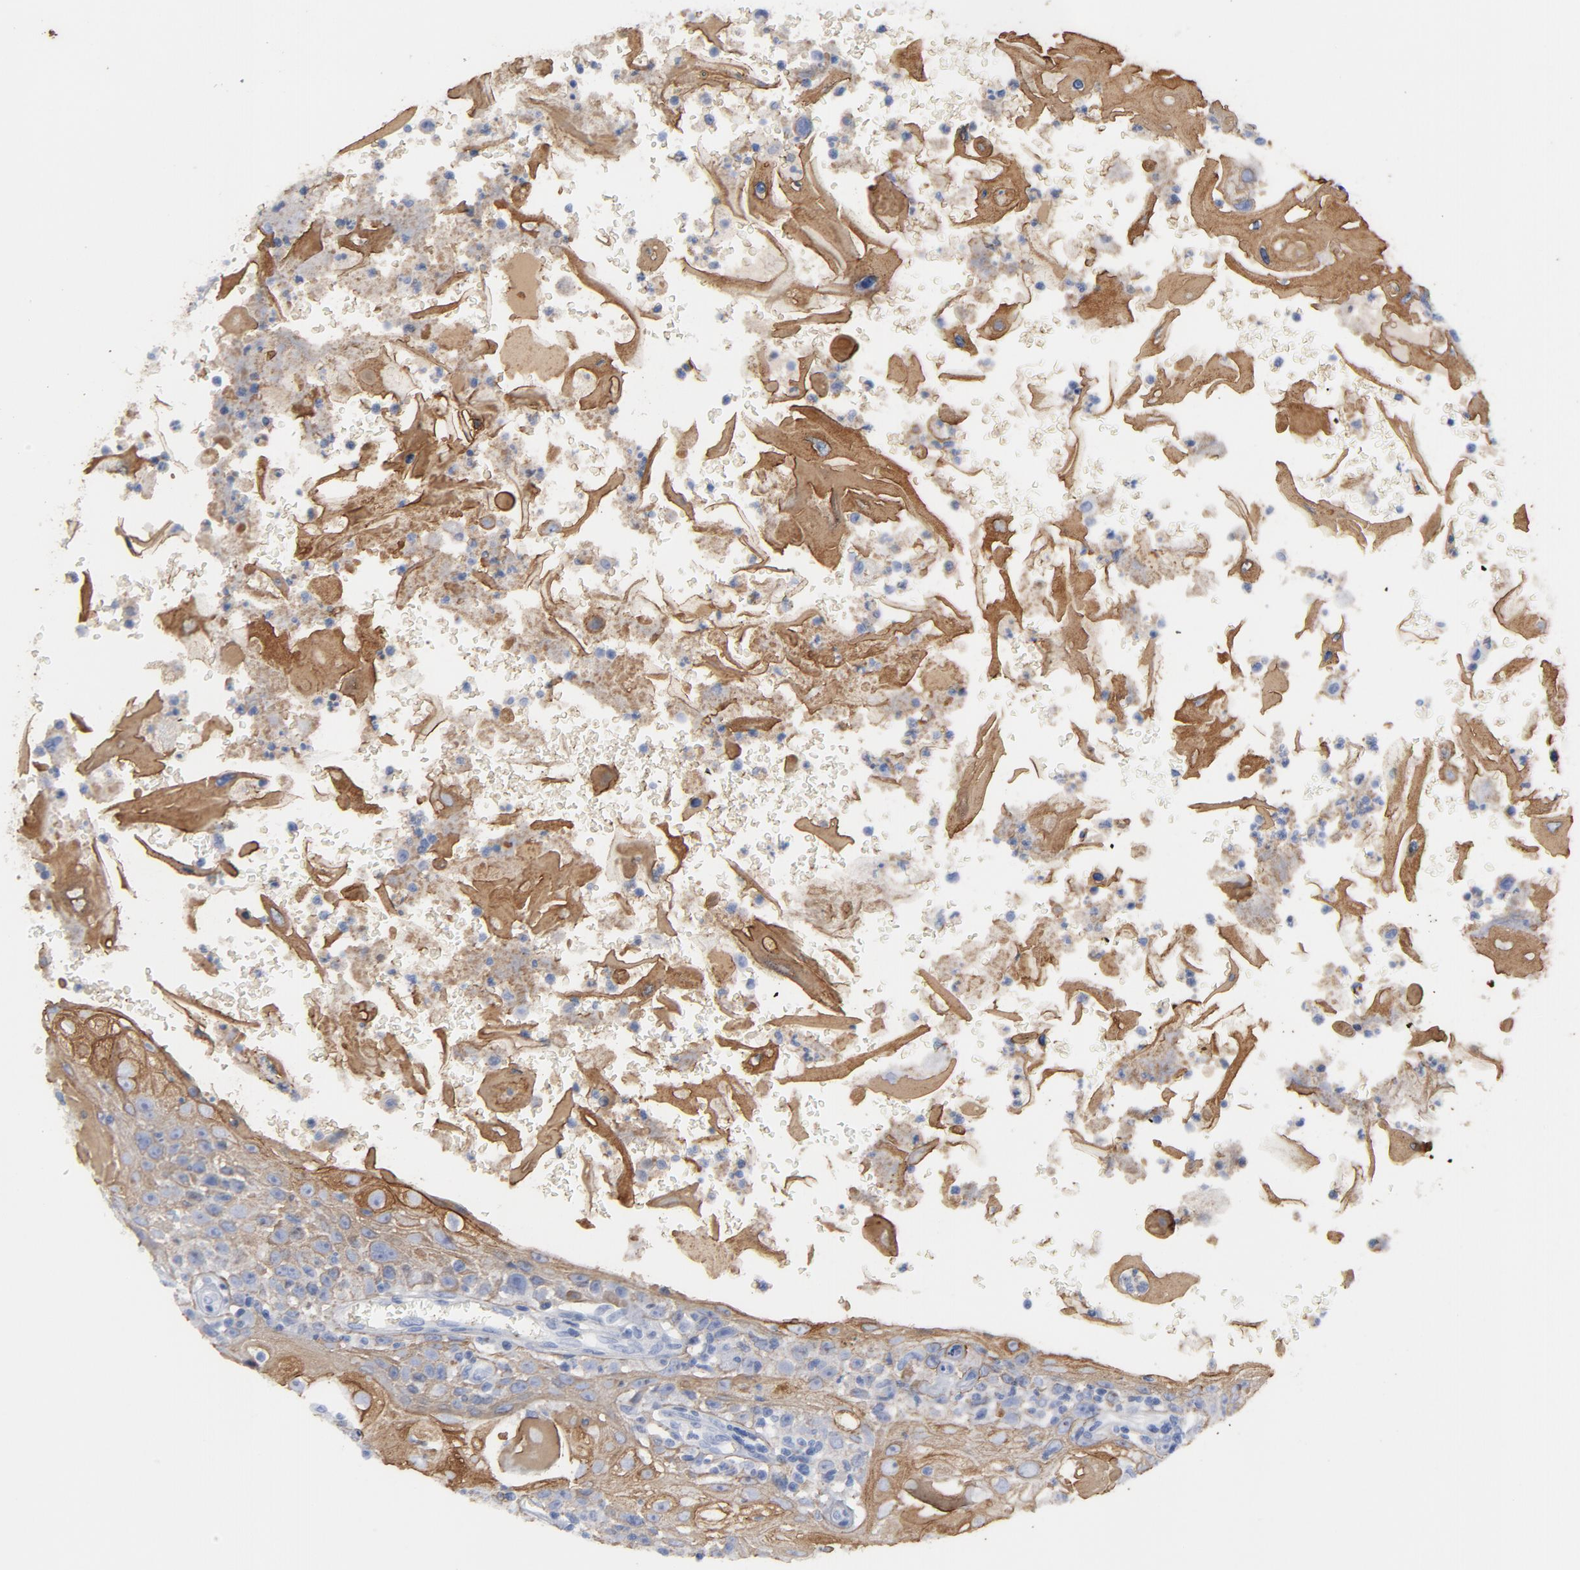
{"staining": {"intensity": "moderate", "quantity": ">75%", "location": "cytoplasmic/membranous"}, "tissue": "head and neck cancer", "cell_type": "Tumor cells", "image_type": "cancer", "snomed": [{"axis": "morphology", "description": "Squamous cell carcinoma, NOS"}, {"axis": "topography", "description": "Oral tissue"}, {"axis": "topography", "description": "Head-Neck"}], "caption": "About >75% of tumor cells in human squamous cell carcinoma (head and neck) demonstrate moderate cytoplasmic/membranous protein staining as visualized by brown immunohistochemical staining.", "gene": "TSPAN6", "patient": {"sex": "female", "age": 76}}